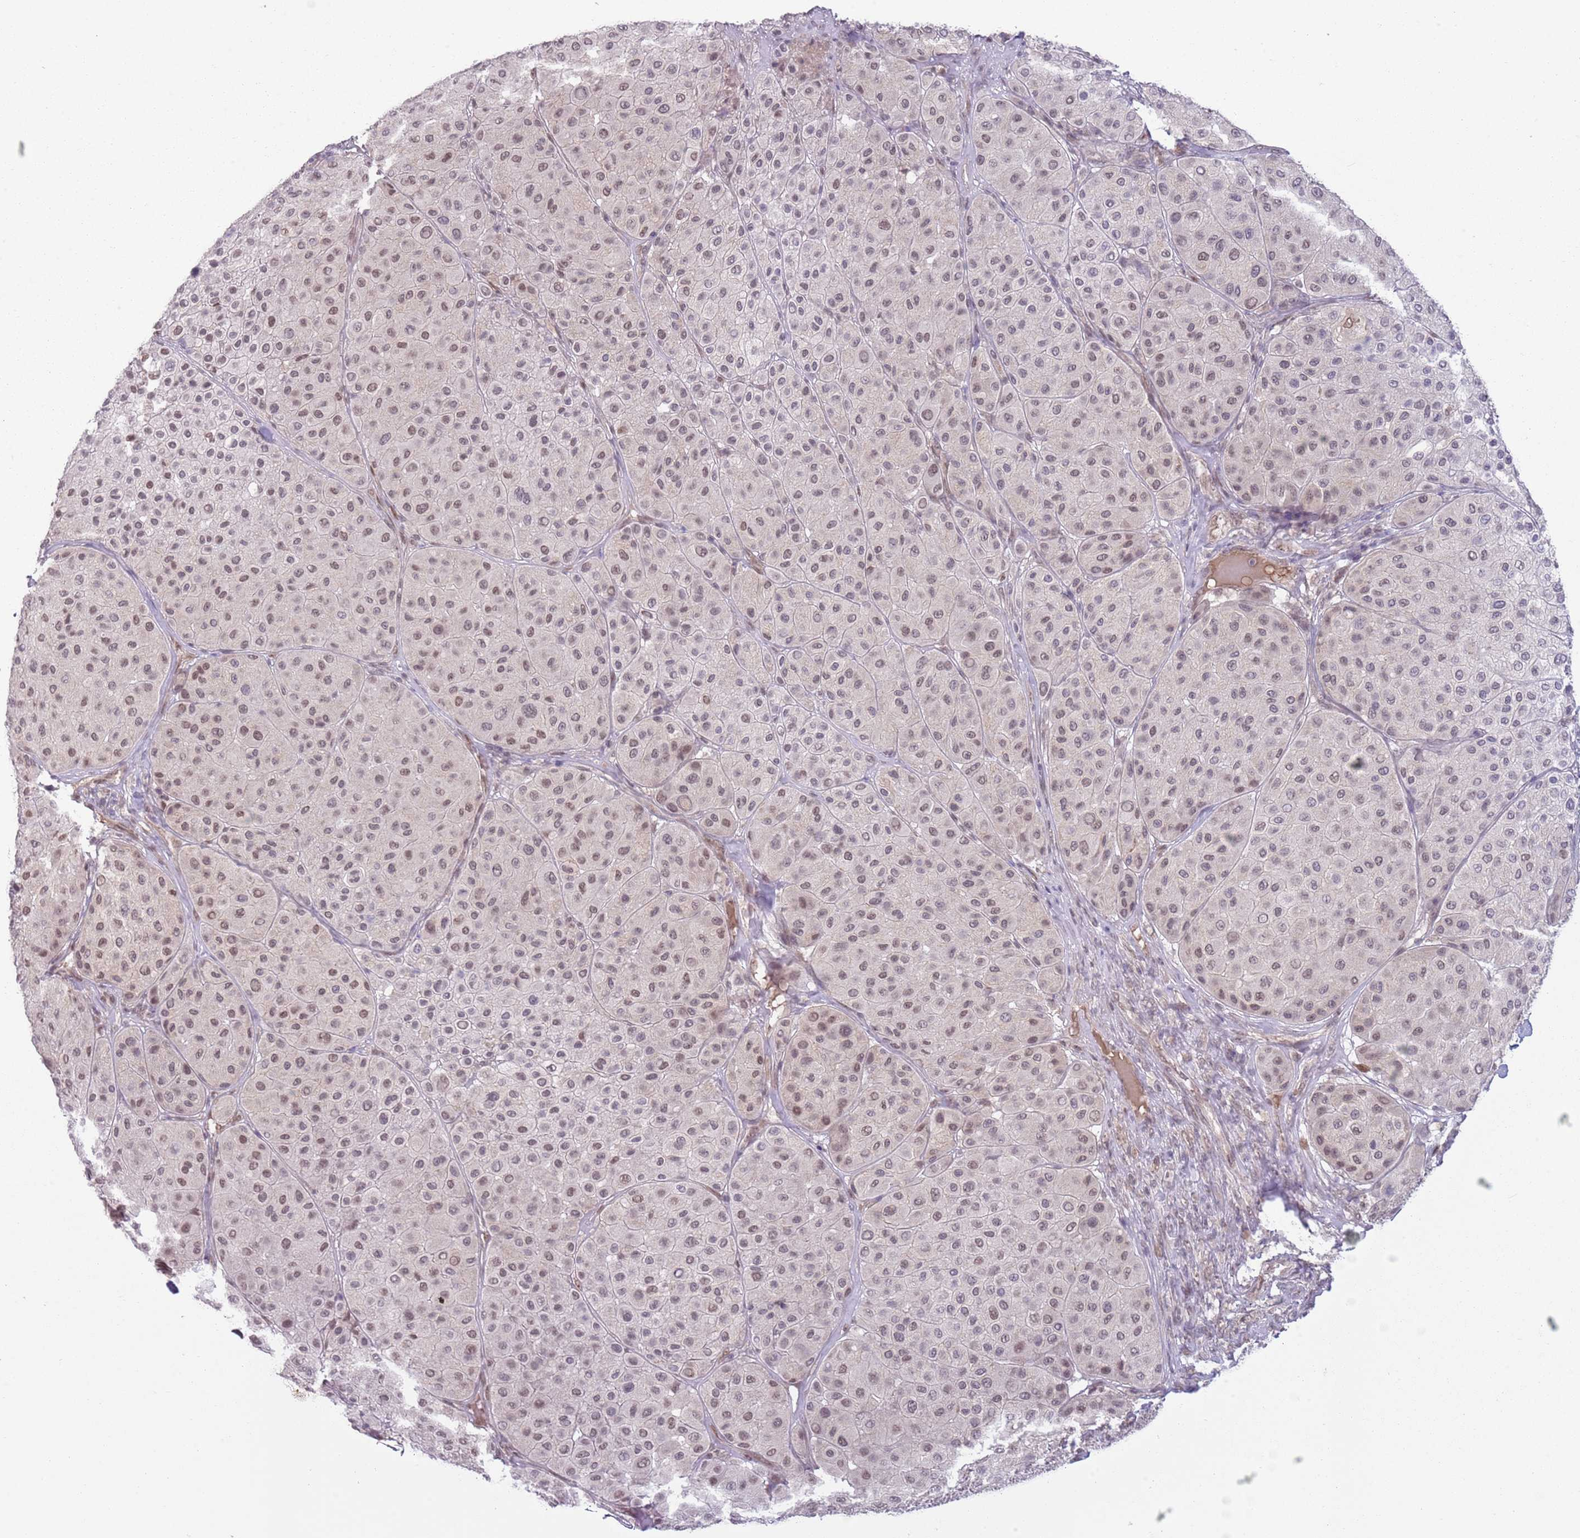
{"staining": {"intensity": "moderate", "quantity": "25%-75%", "location": "nuclear"}, "tissue": "melanoma", "cell_type": "Tumor cells", "image_type": "cancer", "snomed": [{"axis": "morphology", "description": "Malignant melanoma, Metastatic site"}, {"axis": "topography", "description": "Smooth muscle"}], "caption": "About 25%-75% of tumor cells in melanoma demonstrate moderate nuclear protein expression as visualized by brown immunohistochemical staining.", "gene": "TM2D1", "patient": {"sex": "male", "age": 41}}